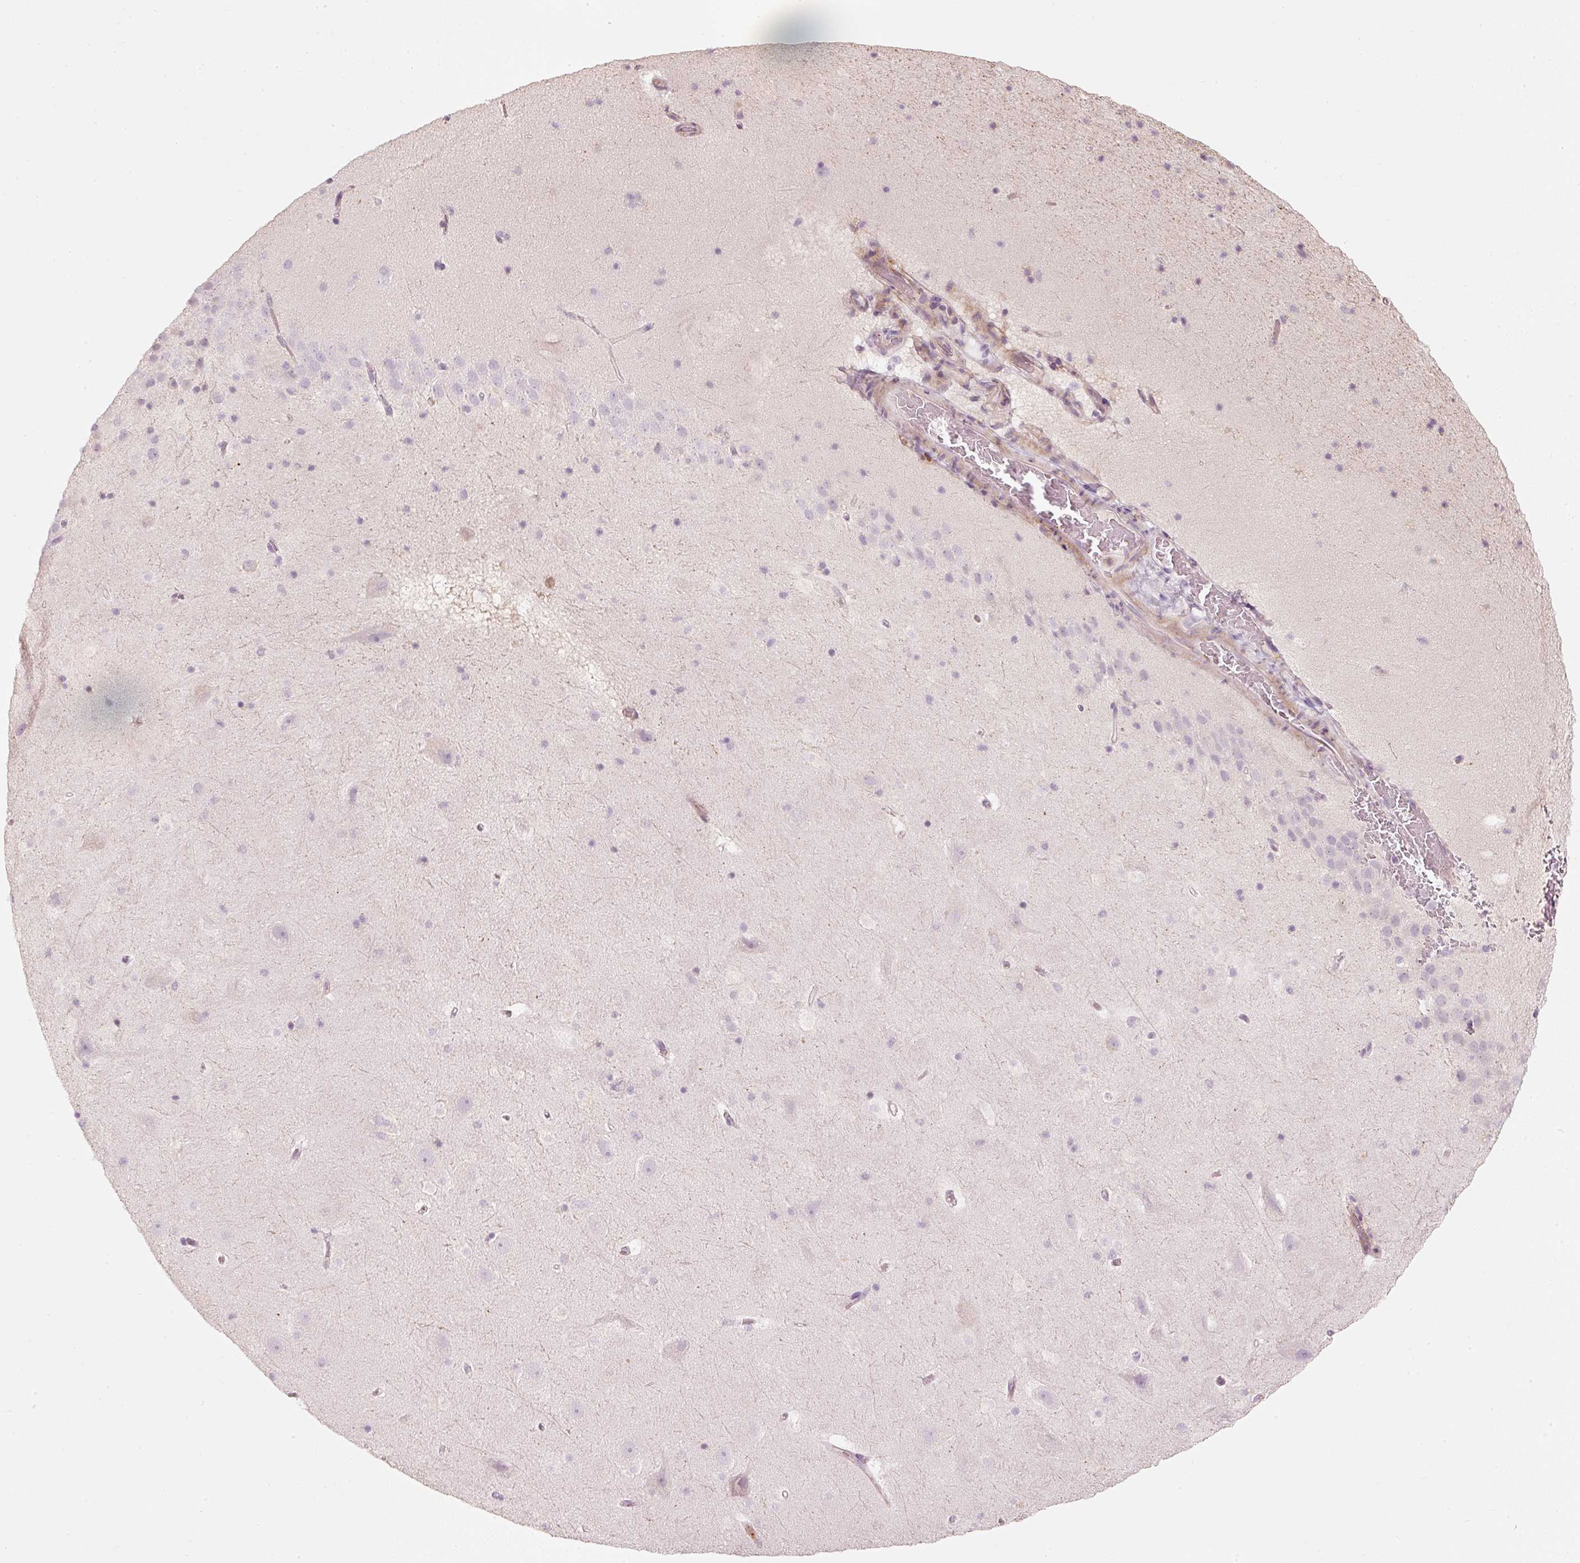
{"staining": {"intensity": "negative", "quantity": "none", "location": "none"}, "tissue": "hippocampus", "cell_type": "Glial cells", "image_type": "normal", "snomed": [{"axis": "morphology", "description": "Normal tissue, NOS"}, {"axis": "topography", "description": "Hippocampus"}], "caption": "Image shows no significant protein expression in glial cells of benign hippocampus.", "gene": "TREX2", "patient": {"sex": "male", "age": 37}}